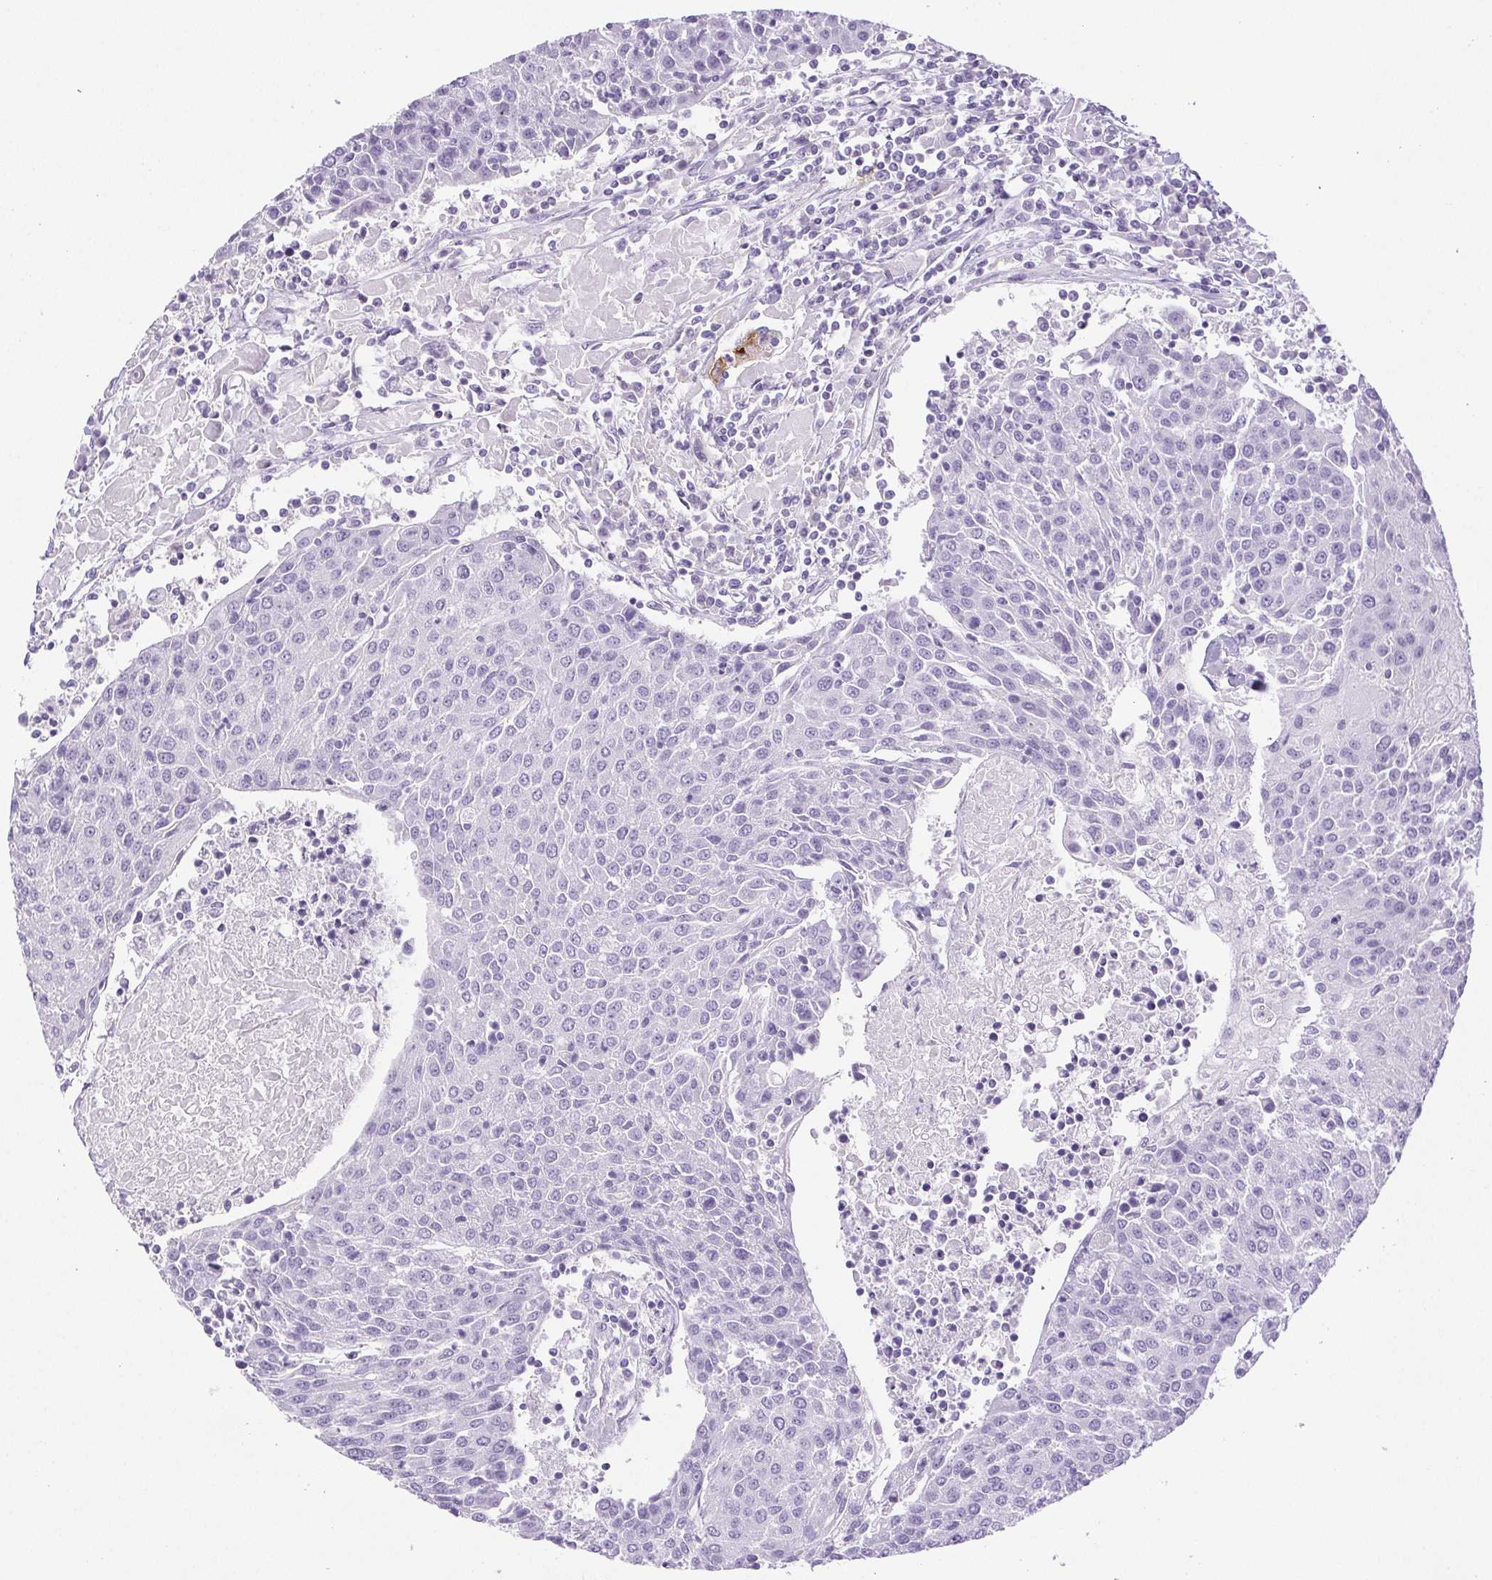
{"staining": {"intensity": "negative", "quantity": "none", "location": "none"}, "tissue": "urothelial cancer", "cell_type": "Tumor cells", "image_type": "cancer", "snomed": [{"axis": "morphology", "description": "Urothelial carcinoma, High grade"}, {"axis": "topography", "description": "Urinary bladder"}], "caption": "IHC micrograph of neoplastic tissue: urothelial cancer stained with DAB exhibits no significant protein staining in tumor cells.", "gene": "HLA-G", "patient": {"sex": "female", "age": 85}}